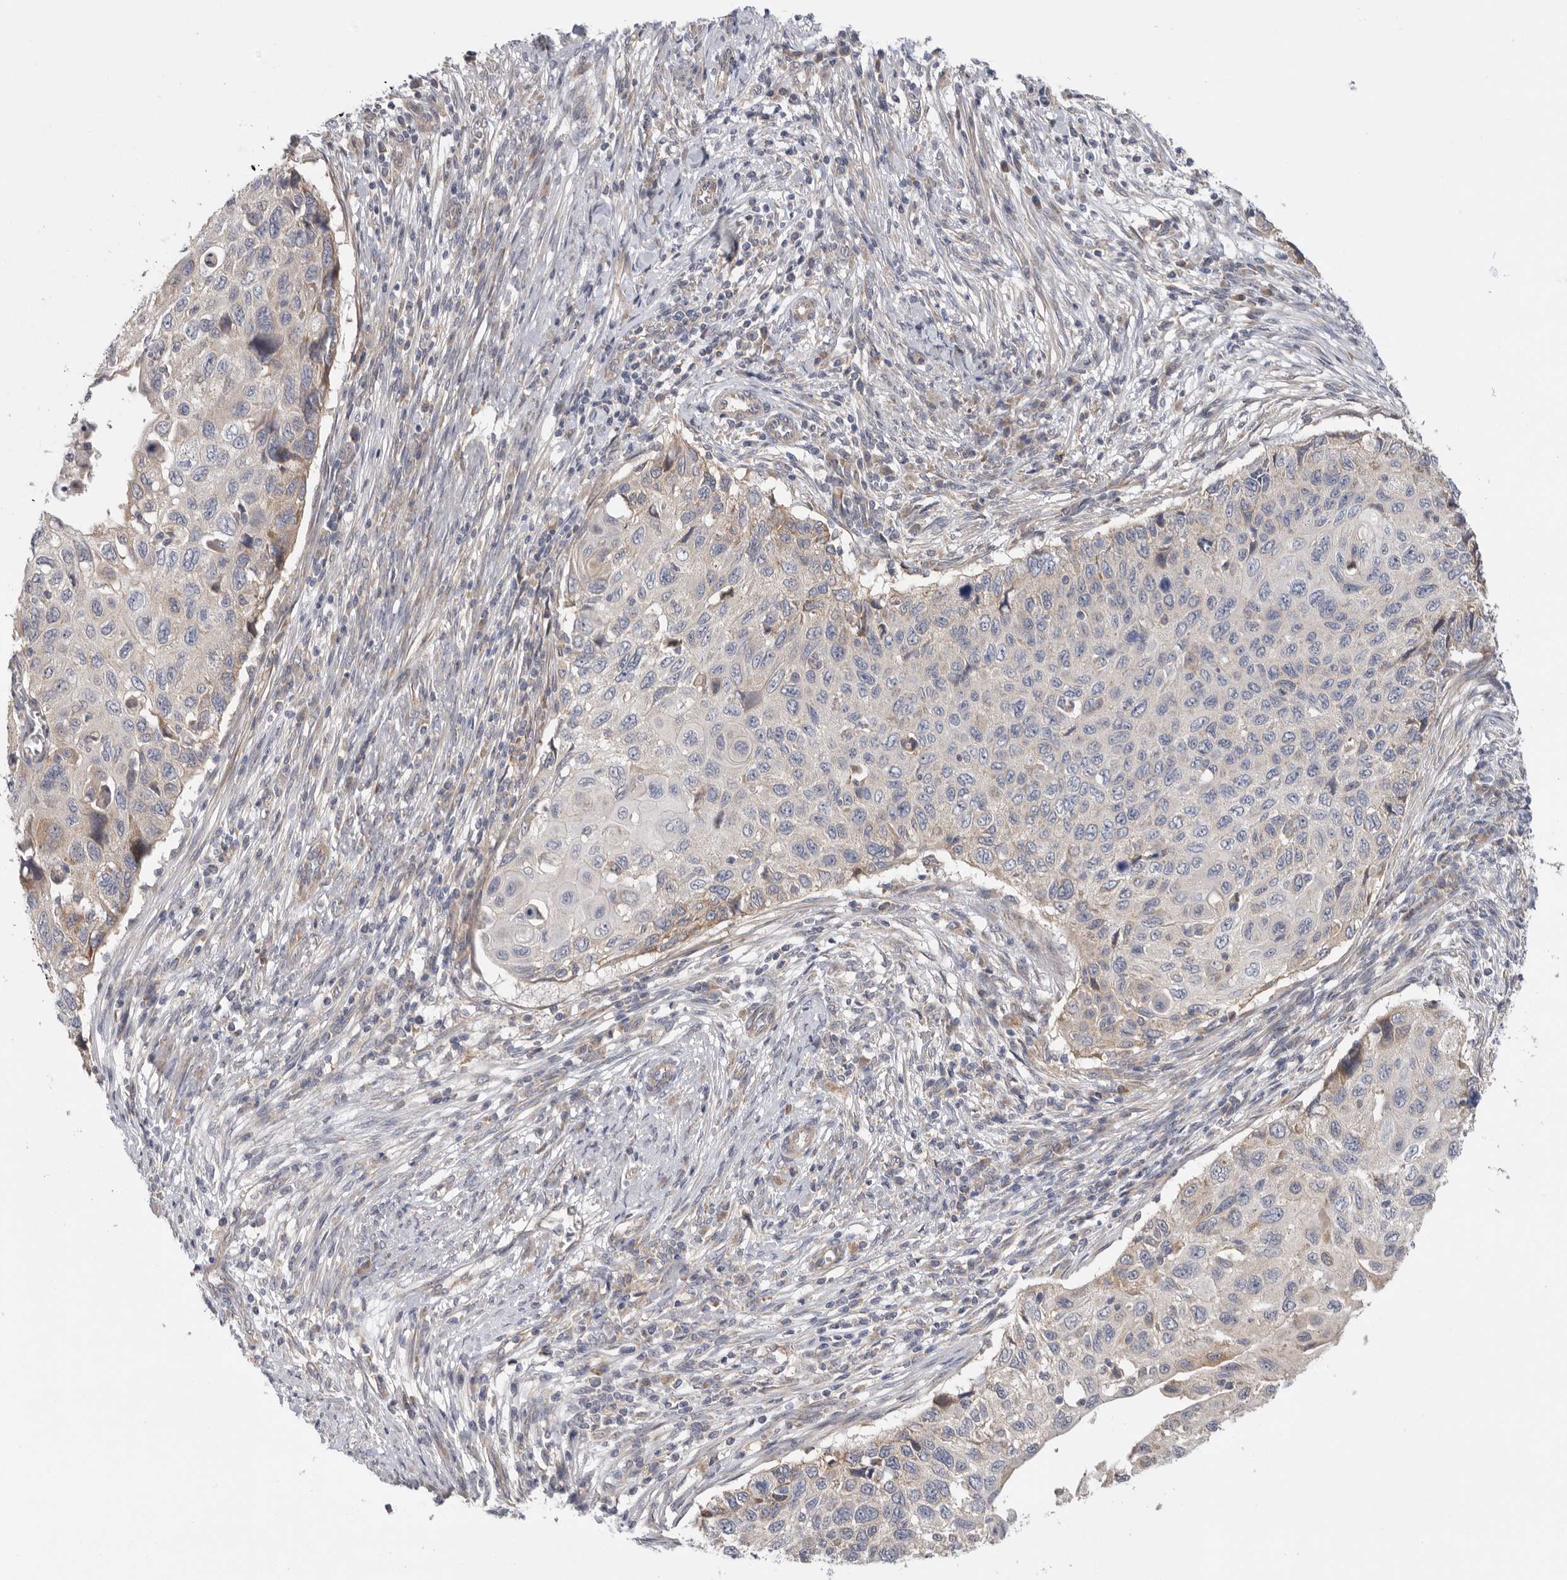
{"staining": {"intensity": "weak", "quantity": "<25%", "location": "cytoplasmic/membranous"}, "tissue": "cervical cancer", "cell_type": "Tumor cells", "image_type": "cancer", "snomed": [{"axis": "morphology", "description": "Squamous cell carcinoma, NOS"}, {"axis": "topography", "description": "Cervix"}], "caption": "The image shows no staining of tumor cells in cervical cancer (squamous cell carcinoma).", "gene": "MTFR1L", "patient": {"sex": "female", "age": 70}}